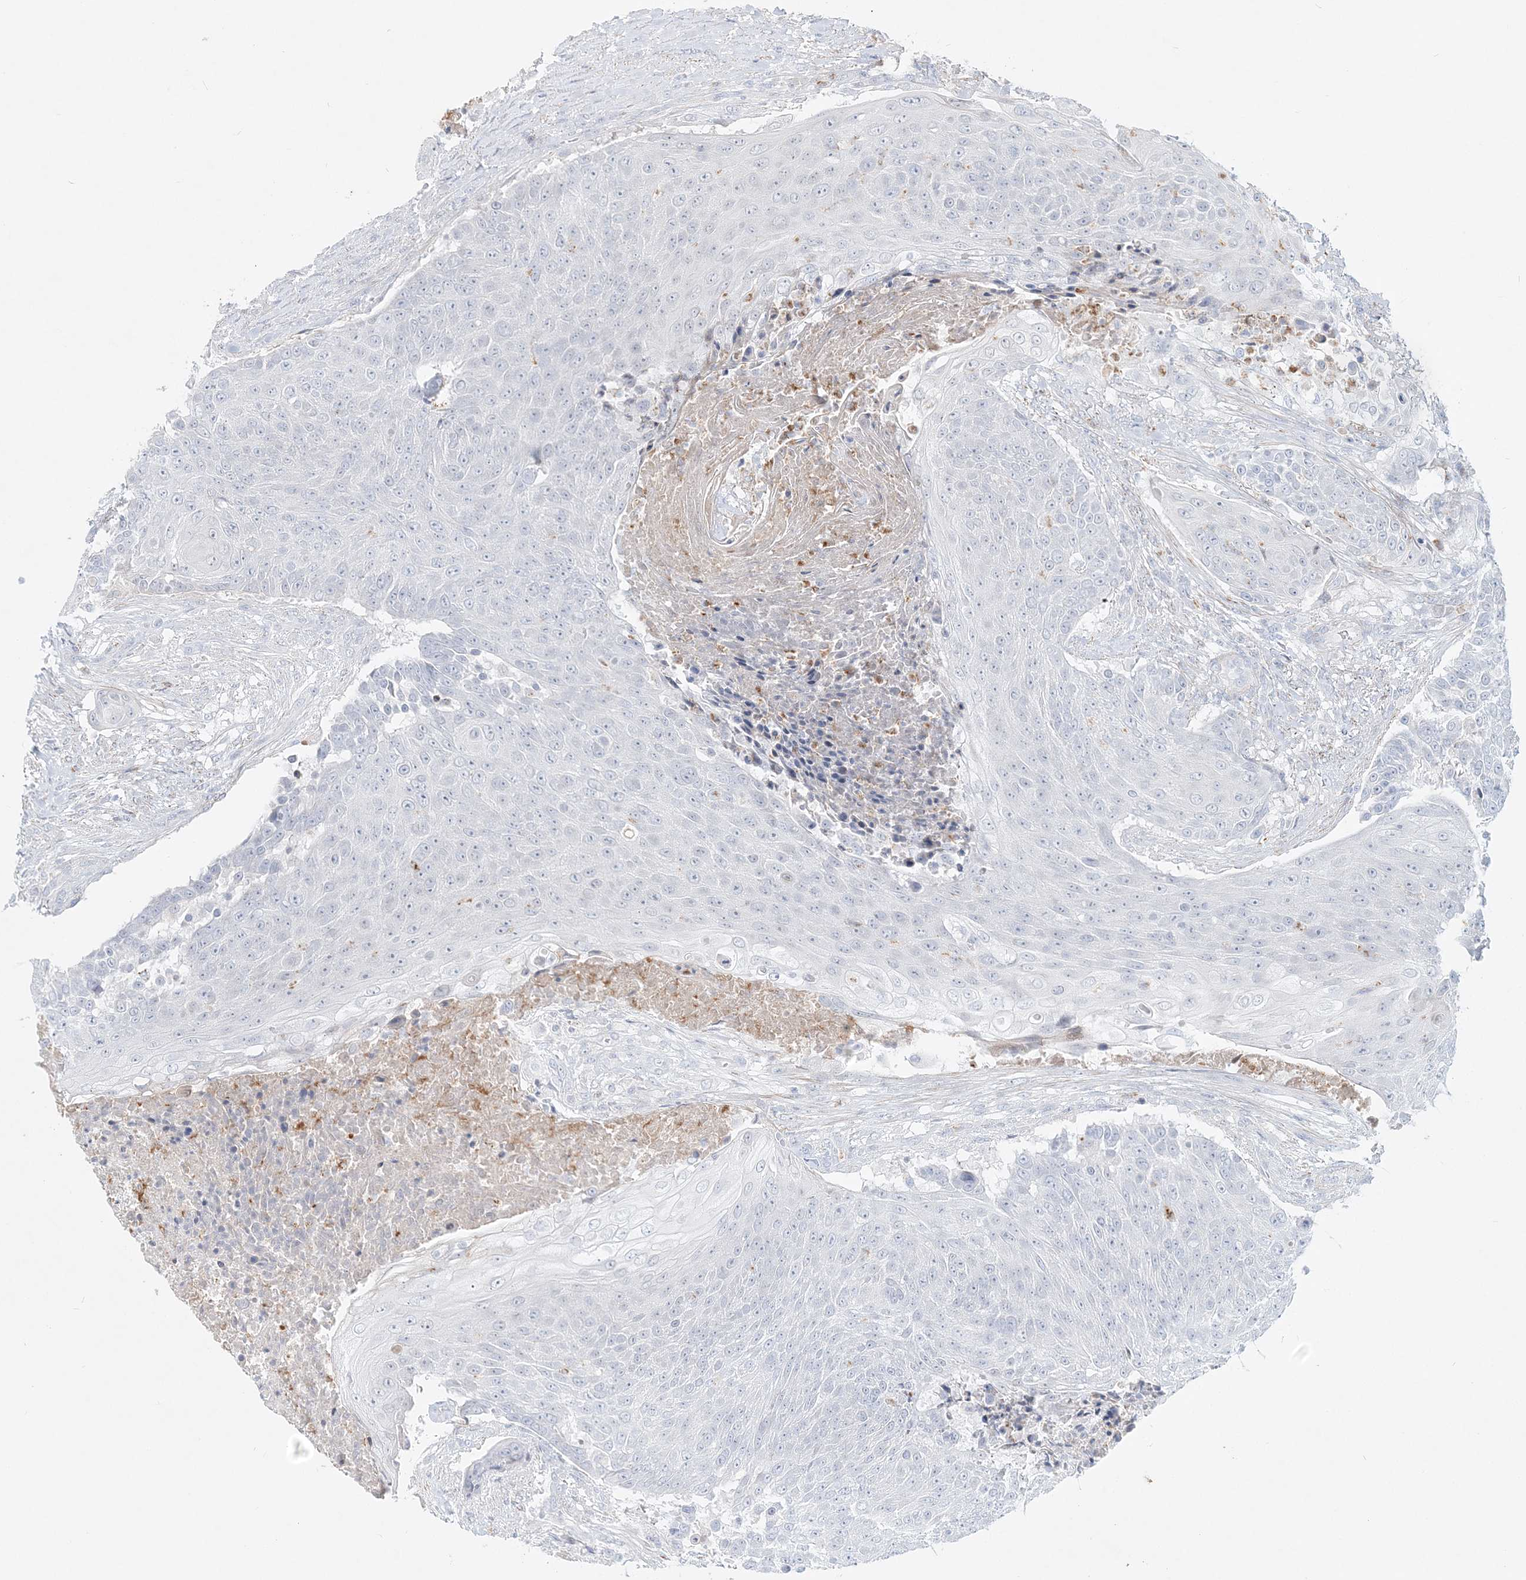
{"staining": {"intensity": "negative", "quantity": "none", "location": "none"}, "tissue": "urothelial cancer", "cell_type": "Tumor cells", "image_type": "cancer", "snomed": [{"axis": "morphology", "description": "Urothelial carcinoma, High grade"}, {"axis": "topography", "description": "Urinary bladder"}], "caption": "High-grade urothelial carcinoma was stained to show a protein in brown. There is no significant staining in tumor cells.", "gene": "DNAH5", "patient": {"sex": "female", "age": 63}}